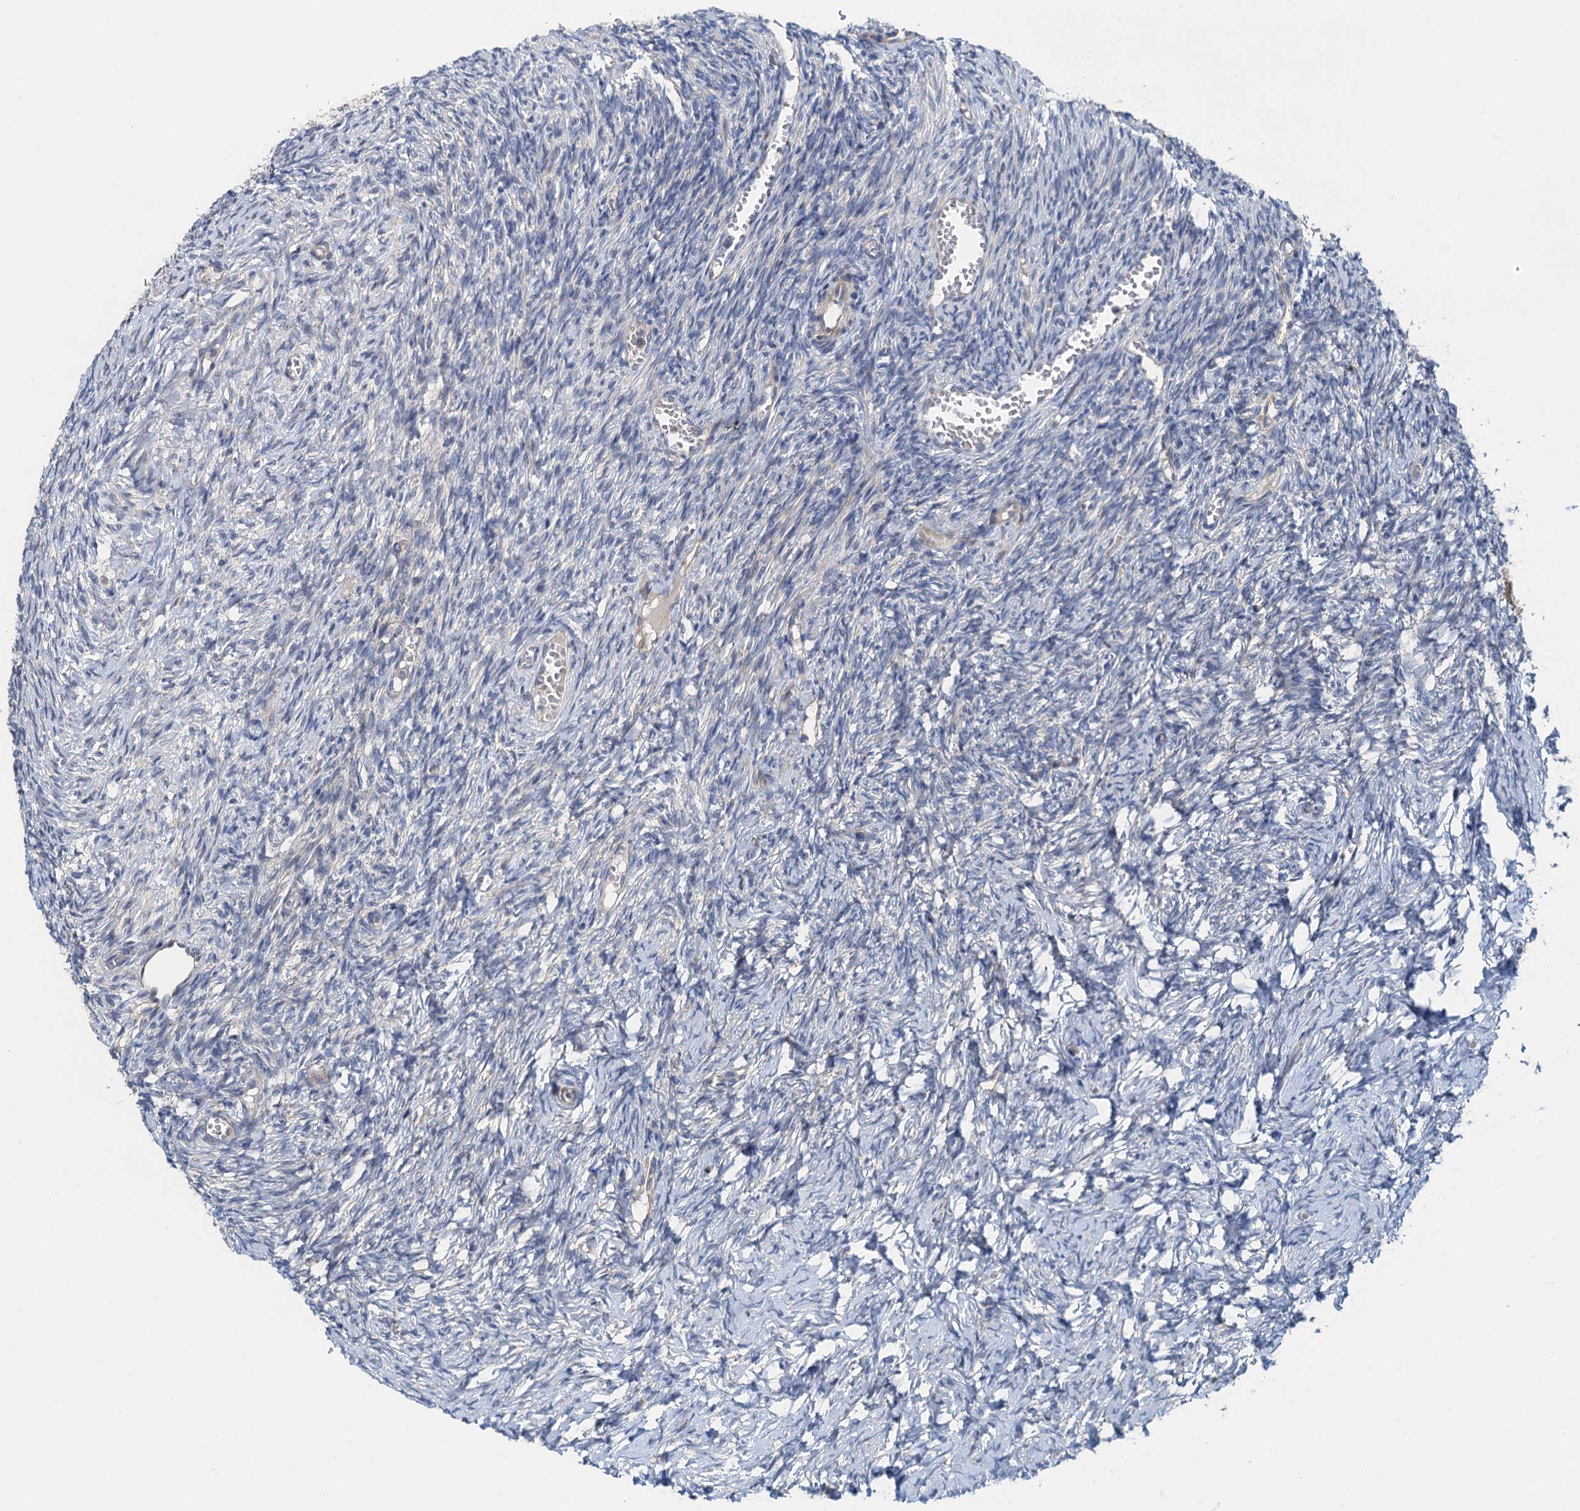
{"staining": {"intensity": "weak", "quantity": "<25%", "location": "cytoplasmic/membranous"}, "tissue": "ovary", "cell_type": "Ovarian stroma cells", "image_type": "normal", "snomed": [{"axis": "morphology", "description": "Normal tissue, NOS"}, {"axis": "topography", "description": "Ovary"}], "caption": "Unremarkable ovary was stained to show a protein in brown. There is no significant positivity in ovarian stroma cells. Nuclei are stained in blue.", "gene": "ANKRD26", "patient": {"sex": "female", "age": 27}}